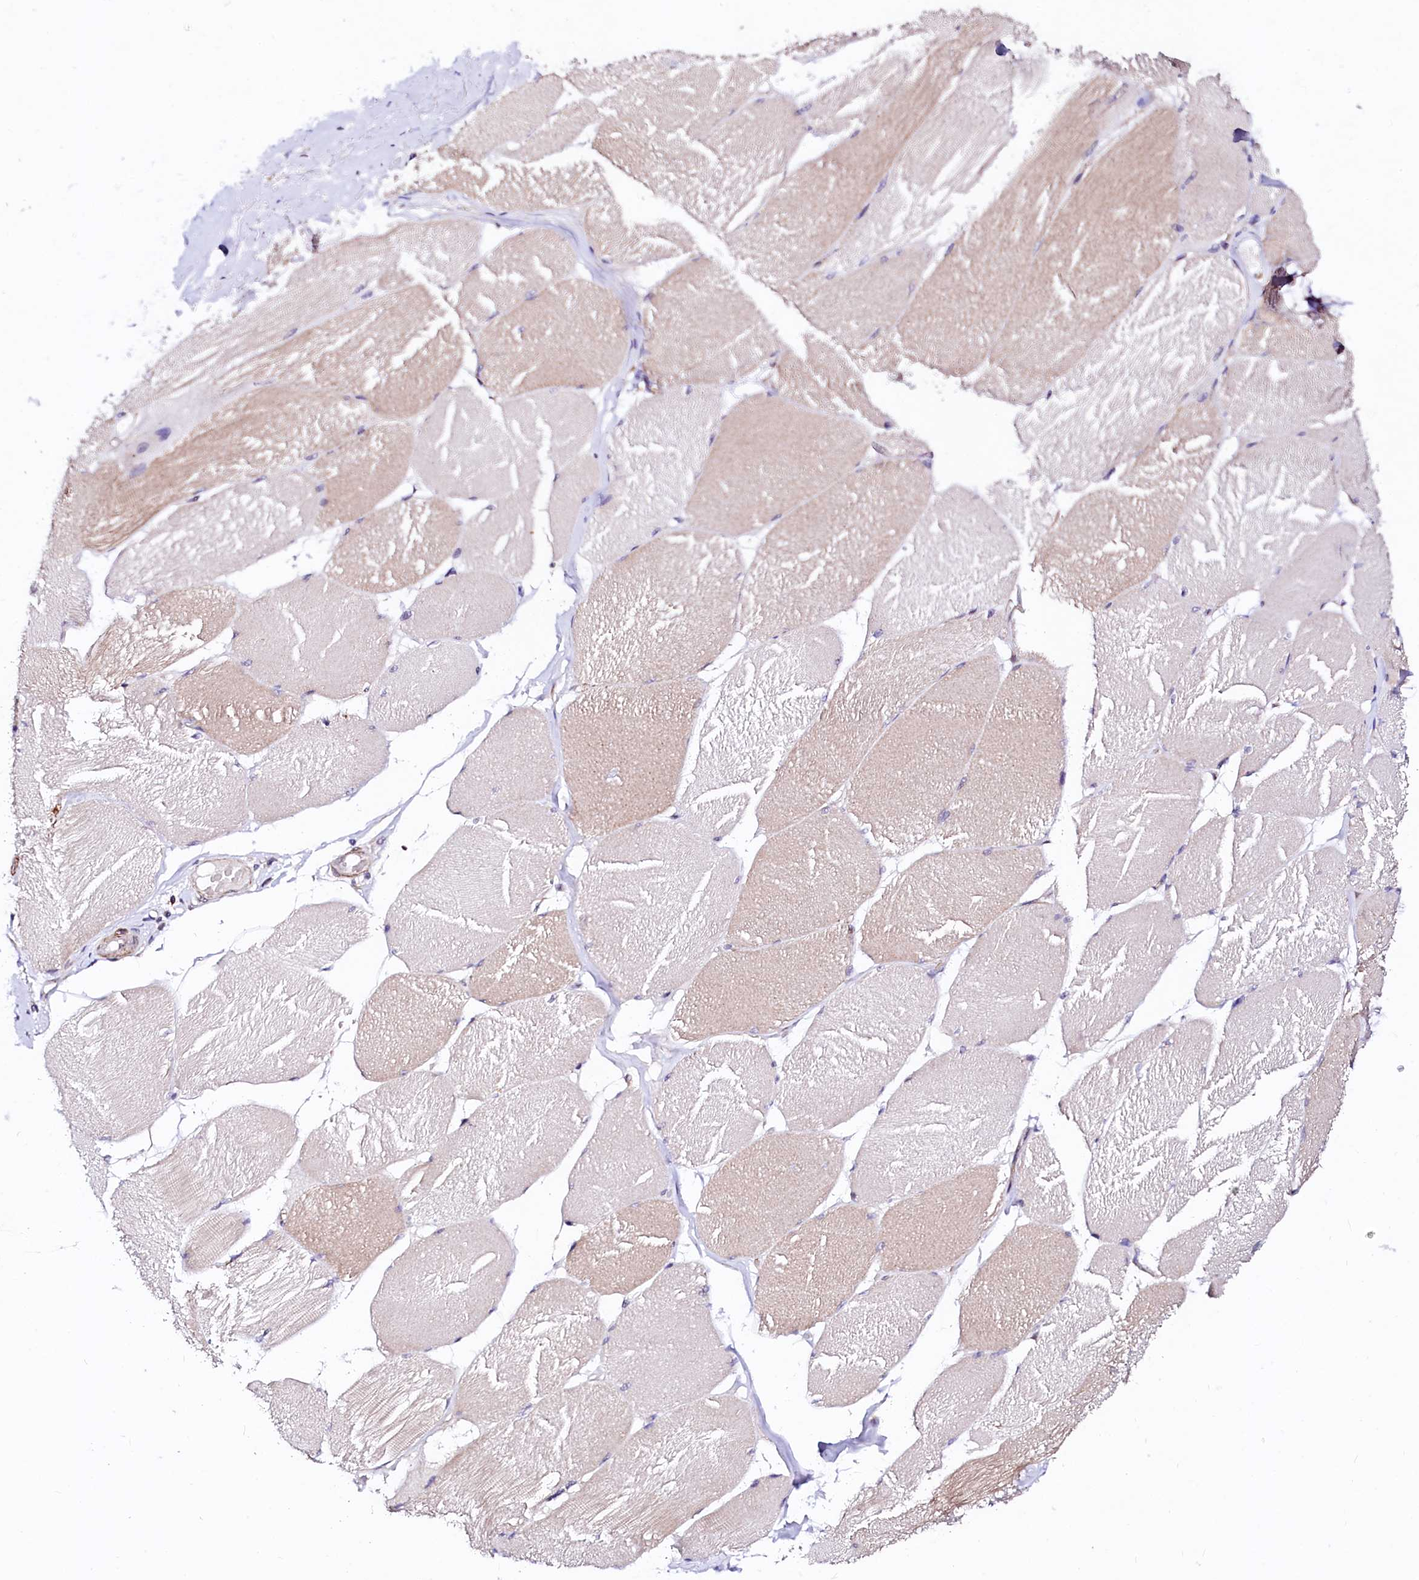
{"staining": {"intensity": "weak", "quantity": "25%-75%", "location": "cytoplasmic/membranous"}, "tissue": "skeletal muscle", "cell_type": "Myocytes", "image_type": "normal", "snomed": [{"axis": "morphology", "description": "Normal tissue, NOS"}, {"axis": "topography", "description": "Skin"}, {"axis": "topography", "description": "Skeletal muscle"}], "caption": "Skeletal muscle was stained to show a protein in brown. There is low levels of weak cytoplasmic/membranous positivity in approximately 25%-75% of myocytes. Using DAB (brown) and hematoxylin (blue) stains, captured at high magnification using brightfield microscopy.", "gene": "GPR176", "patient": {"sex": "male", "age": 83}}